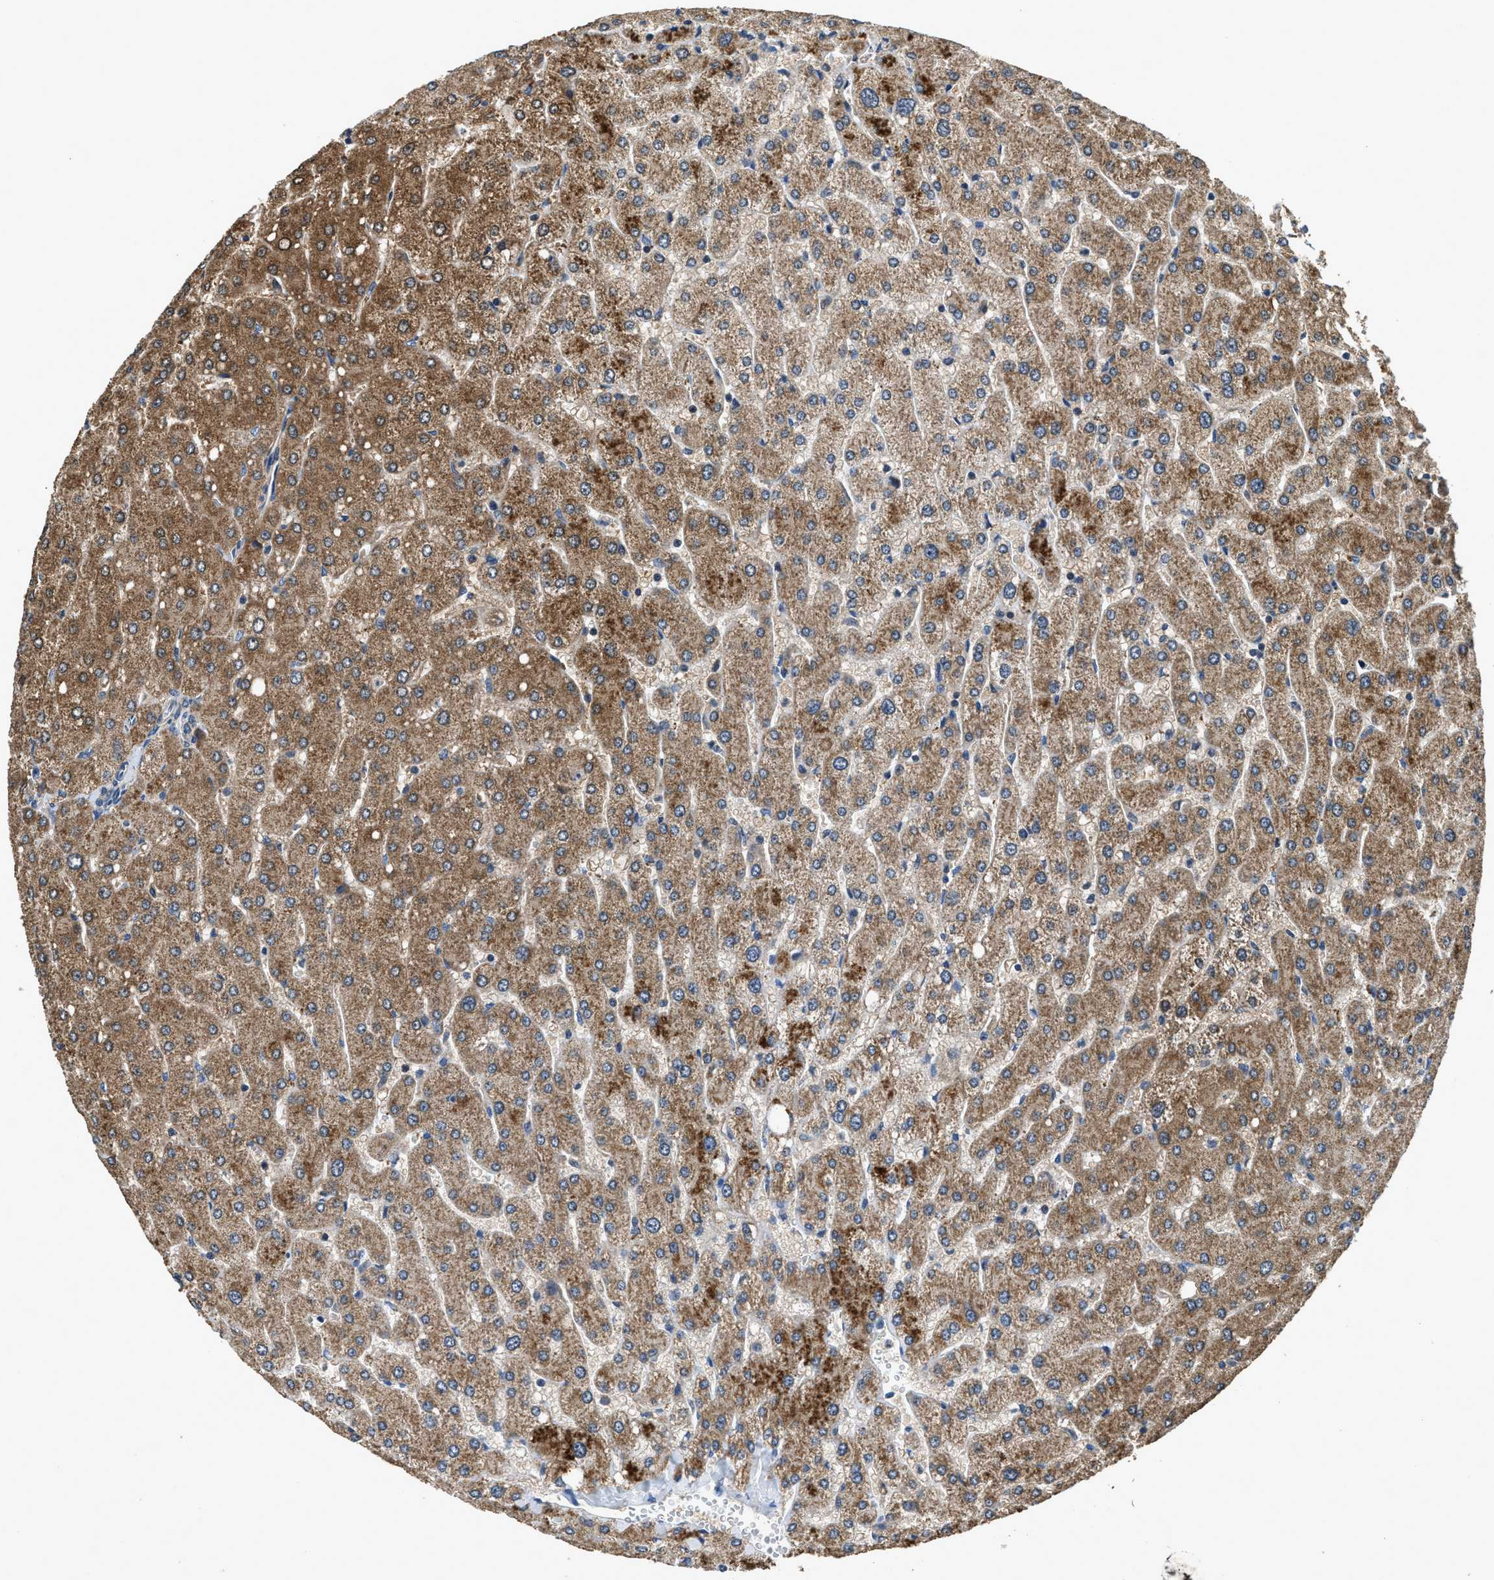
{"staining": {"intensity": "weak", "quantity": ">75%", "location": "cytoplasmic/membranous"}, "tissue": "liver", "cell_type": "Cholangiocytes", "image_type": "normal", "snomed": [{"axis": "morphology", "description": "Normal tissue, NOS"}, {"axis": "topography", "description": "Liver"}], "caption": "High-magnification brightfield microscopy of normal liver stained with DAB (3,3'-diaminobenzidine) (brown) and counterstained with hematoxylin (blue). cholangiocytes exhibit weak cytoplasmic/membranous staining is present in about>75% of cells. (brown staining indicates protein expression, while blue staining denotes nuclei).", "gene": "SSH2", "patient": {"sex": "male", "age": 55}}